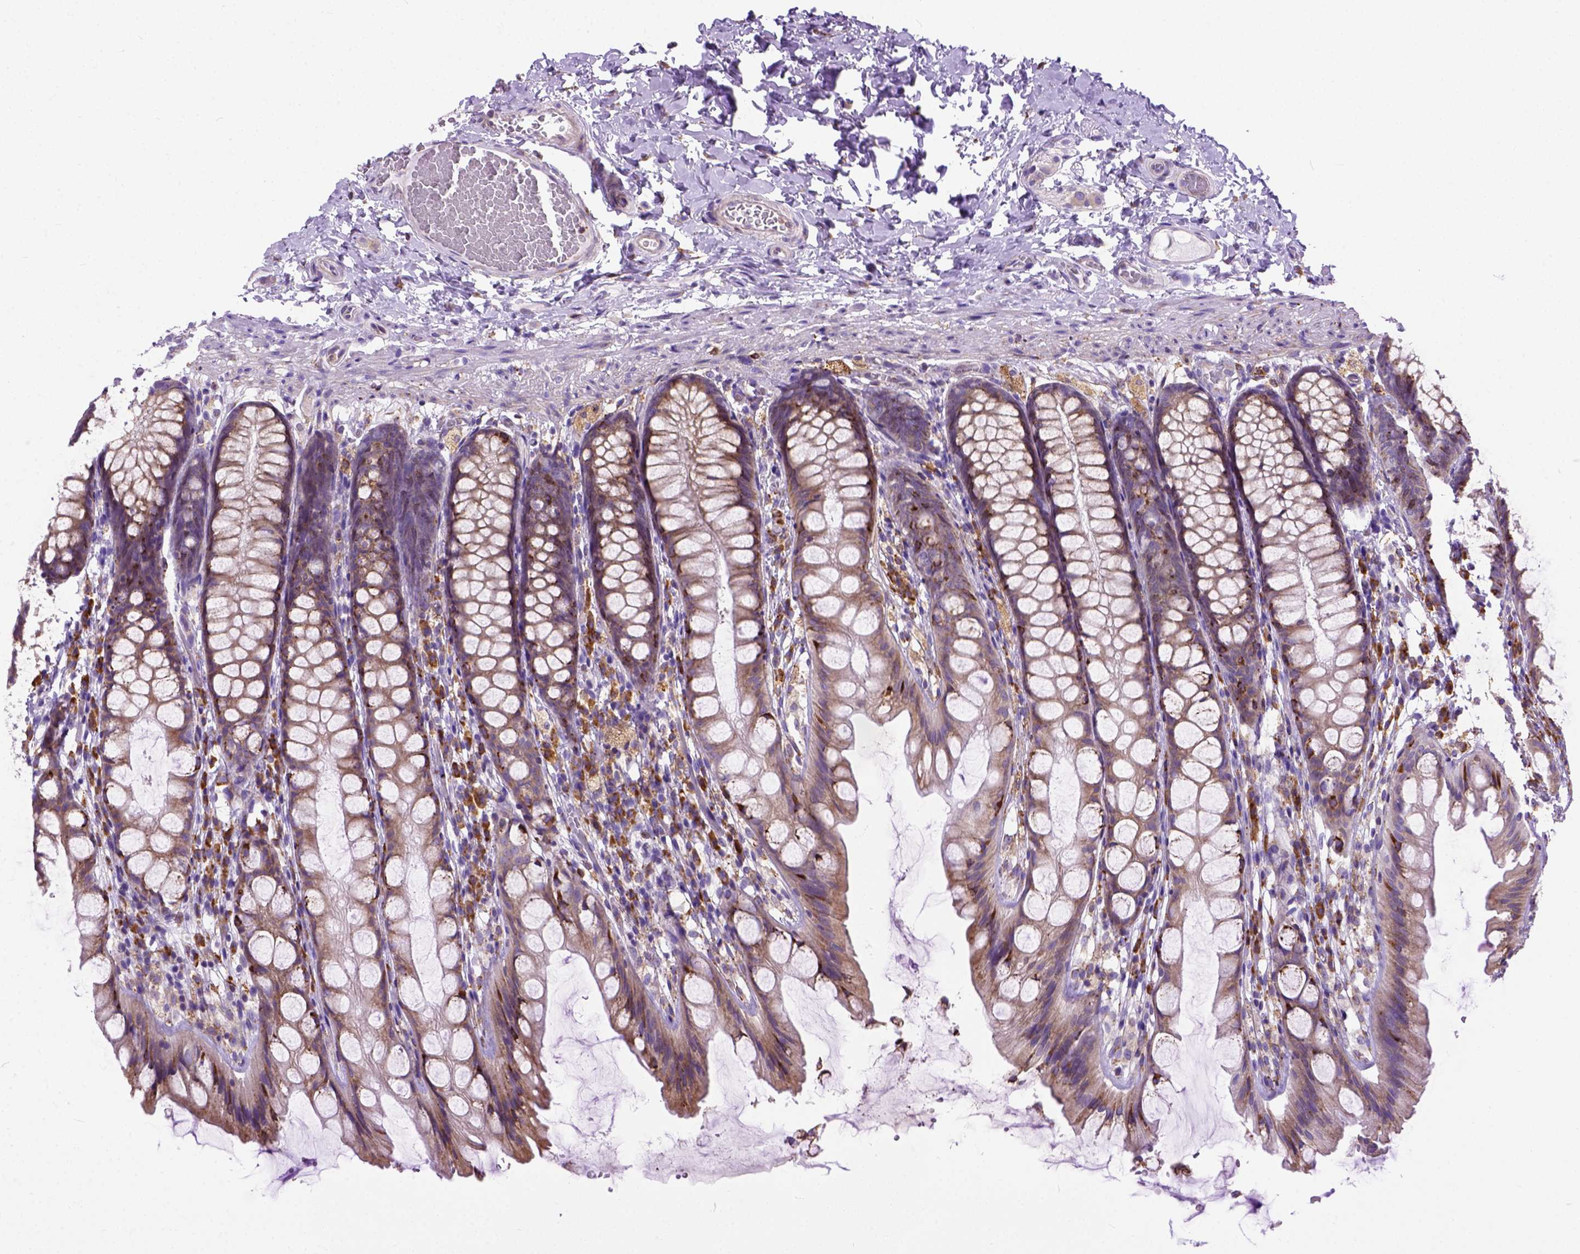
{"staining": {"intensity": "negative", "quantity": "none", "location": "none"}, "tissue": "colon", "cell_type": "Endothelial cells", "image_type": "normal", "snomed": [{"axis": "morphology", "description": "Normal tissue, NOS"}, {"axis": "topography", "description": "Colon"}], "caption": "This is a histopathology image of immunohistochemistry staining of unremarkable colon, which shows no positivity in endothelial cells. The staining was performed using DAB to visualize the protein expression in brown, while the nuclei were stained in blue with hematoxylin (Magnification: 20x).", "gene": "PLK4", "patient": {"sex": "male", "age": 47}}